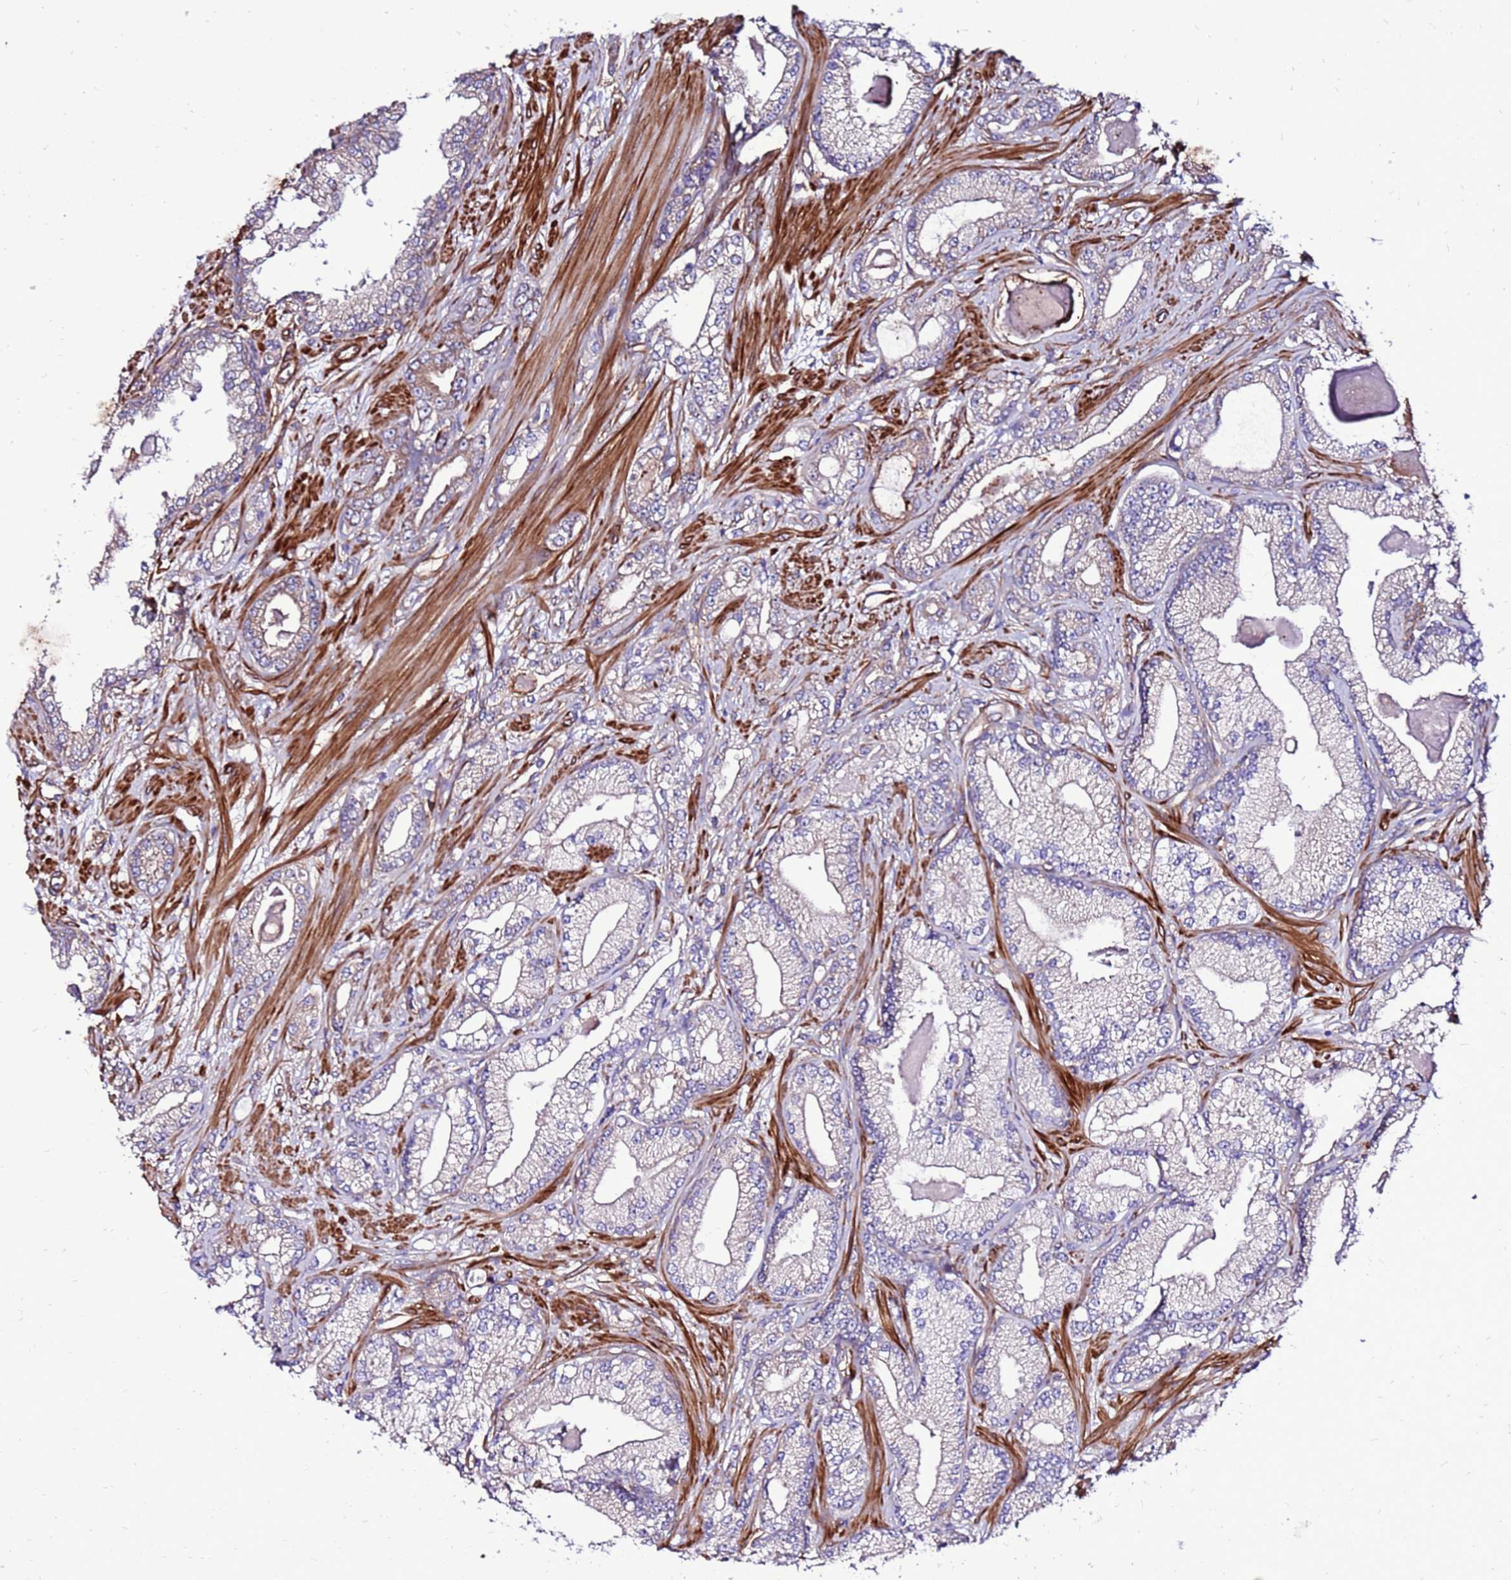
{"staining": {"intensity": "weak", "quantity": "<25%", "location": "cytoplasmic/membranous"}, "tissue": "prostate cancer", "cell_type": "Tumor cells", "image_type": "cancer", "snomed": [{"axis": "morphology", "description": "Adenocarcinoma, Low grade"}, {"axis": "topography", "description": "Prostate"}], "caption": "Immunohistochemical staining of prostate cancer exhibits no significant positivity in tumor cells.", "gene": "EI24", "patient": {"sex": "male", "age": 64}}